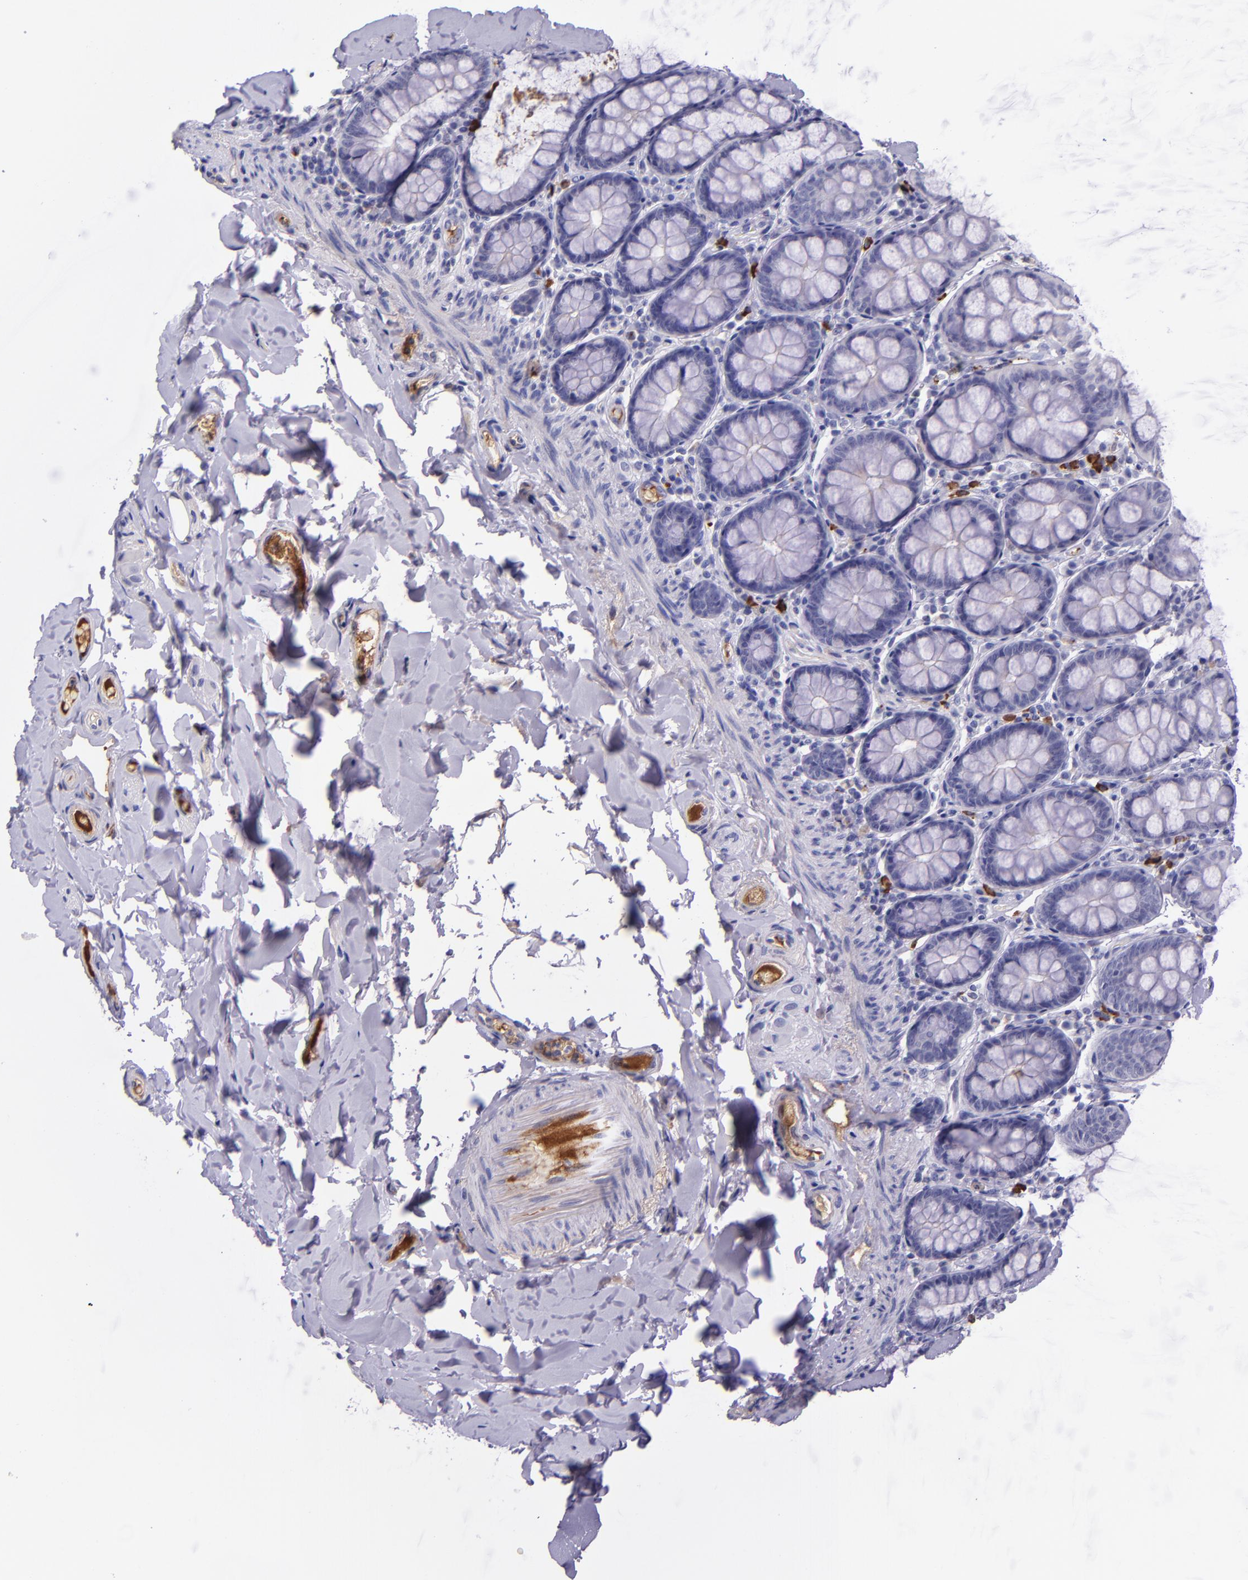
{"staining": {"intensity": "negative", "quantity": "none", "location": "none"}, "tissue": "colon", "cell_type": "Endothelial cells", "image_type": "normal", "snomed": [{"axis": "morphology", "description": "Normal tissue, NOS"}, {"axis": "topography", "description": "Colon"}], "caption": "Immunohistochemical staining of benign colon demonstrates no significant positivity in endothelial cells.", "gene": "KNG1", "patient": {"sex": "female", "age": 61}}